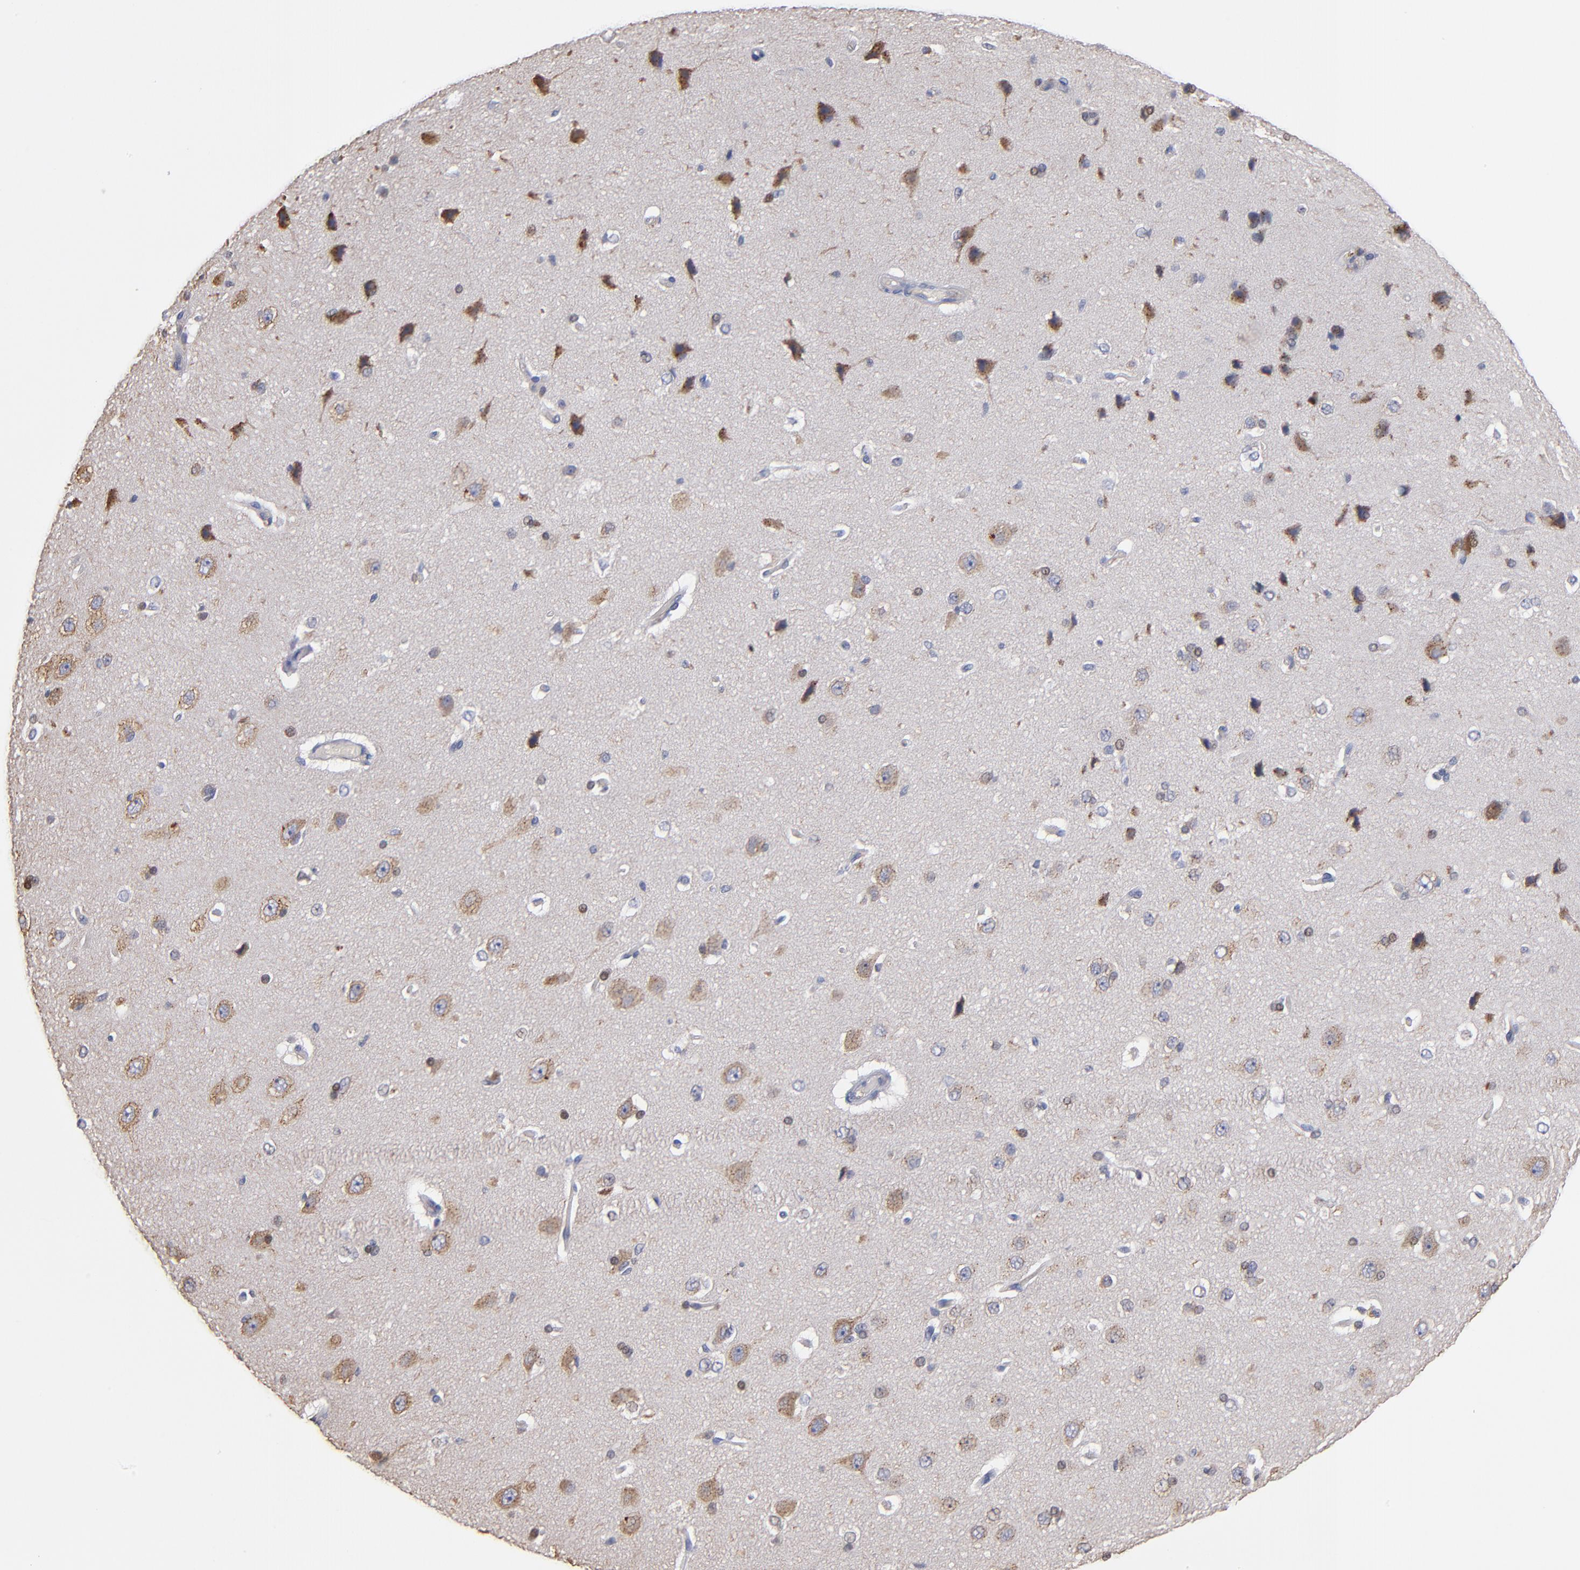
{"staining": {"intensity": "negative", "quantity": "none", "location": "none"}, "tissue": "cerebral cortex", "cell_type": "Endothelial cells", "image_type": "normal", "snomed": [{"axis": "morphology", "description": "Normal tissue, NOS"}, {"axis": "topography", "description": "Cerebral cortex"}], "caption": "Immunohistochemistry (IHC) histopathology image of unremarkable cerebral cortex stained for a protein (brown), which shows no positivity in endothelial cells.", "gene": "SELP", "patient": {"sex": "female", "age": 45}}